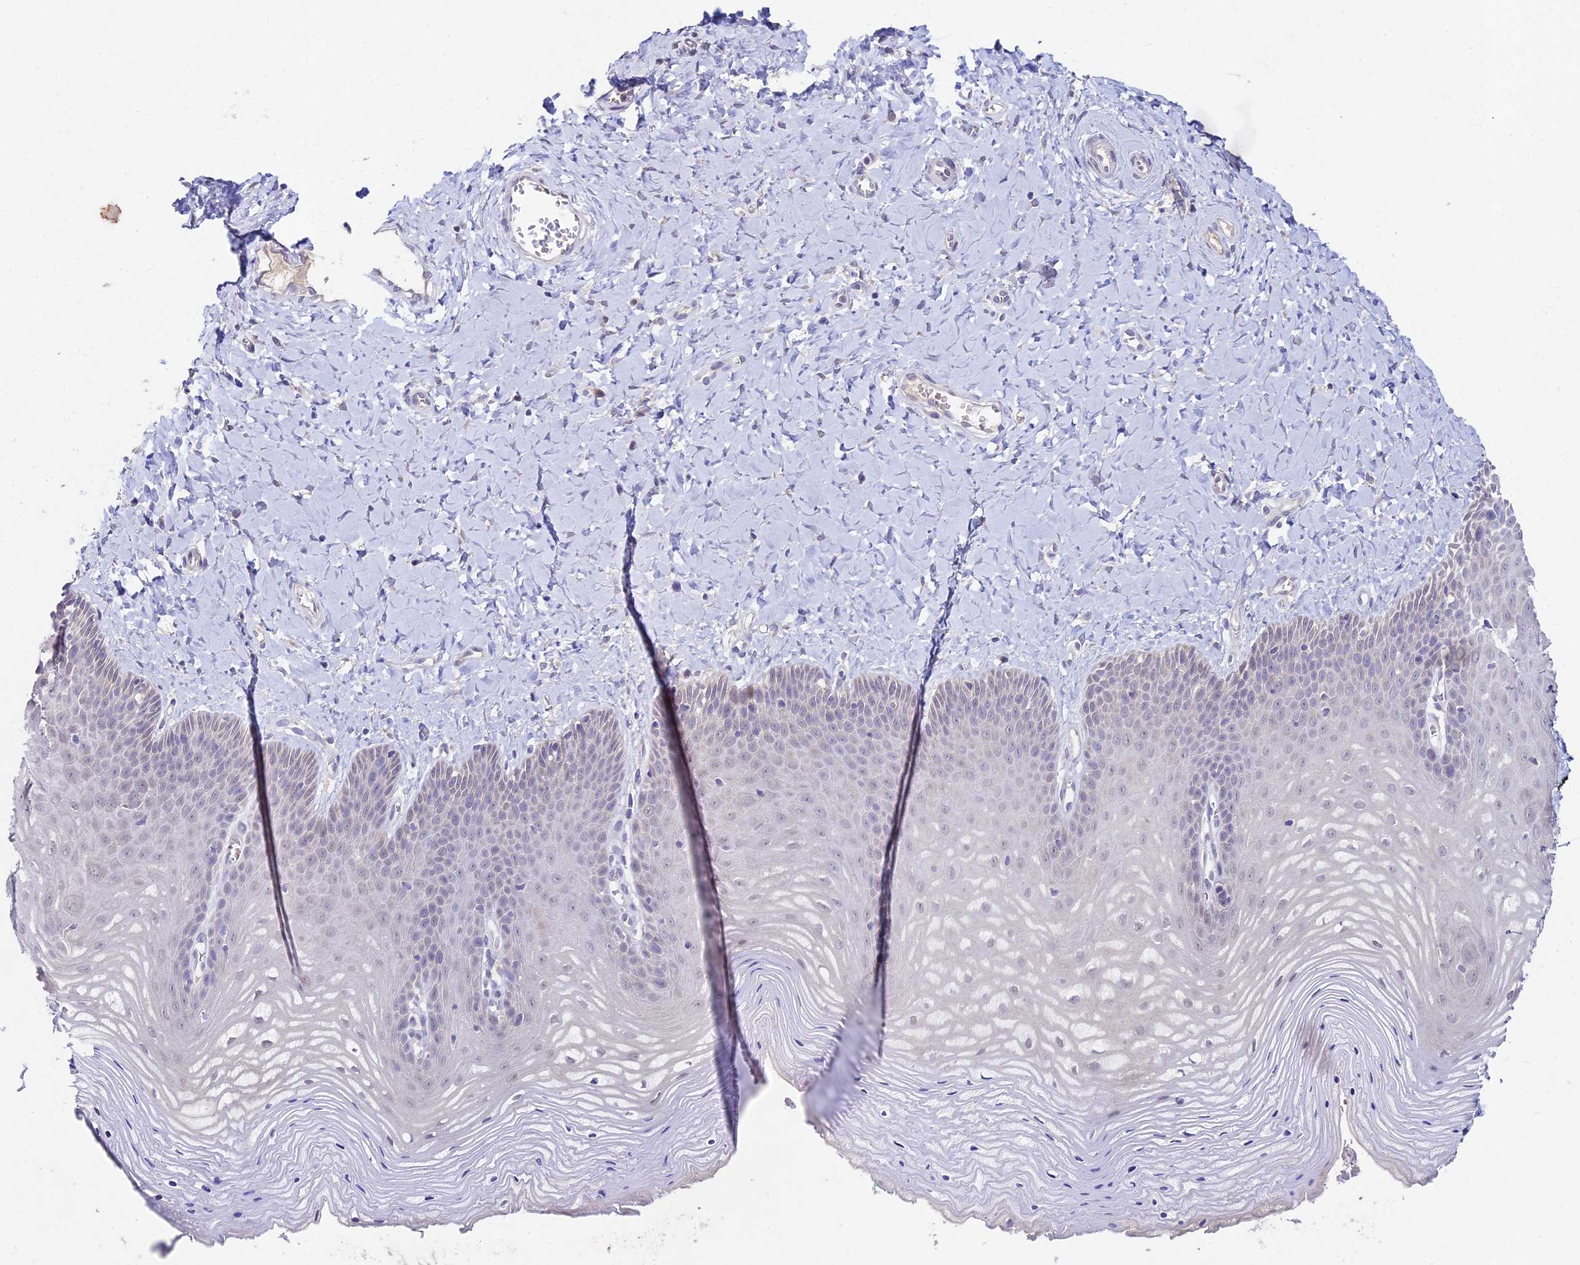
{"staining": {"intensity": "weak", "quantity": "<25%", "location": "cytoplasmic/membranous"}, "tissue": "vagina", "cell_type": "Squamous epithelial cells", "image_type": "normal", "snomed": [{"axis": "morphology", "description": "Normal tissue, NOS"}, {"axis": "topography", "description": "Vagina"}], "caption": "Human vagina stained for a protein using immunohistochemistry (IHC) reveals no positivity in squamous epithelial cells.", "gene": "WDR43", "patient": {"sex": "female", "age": 65}}